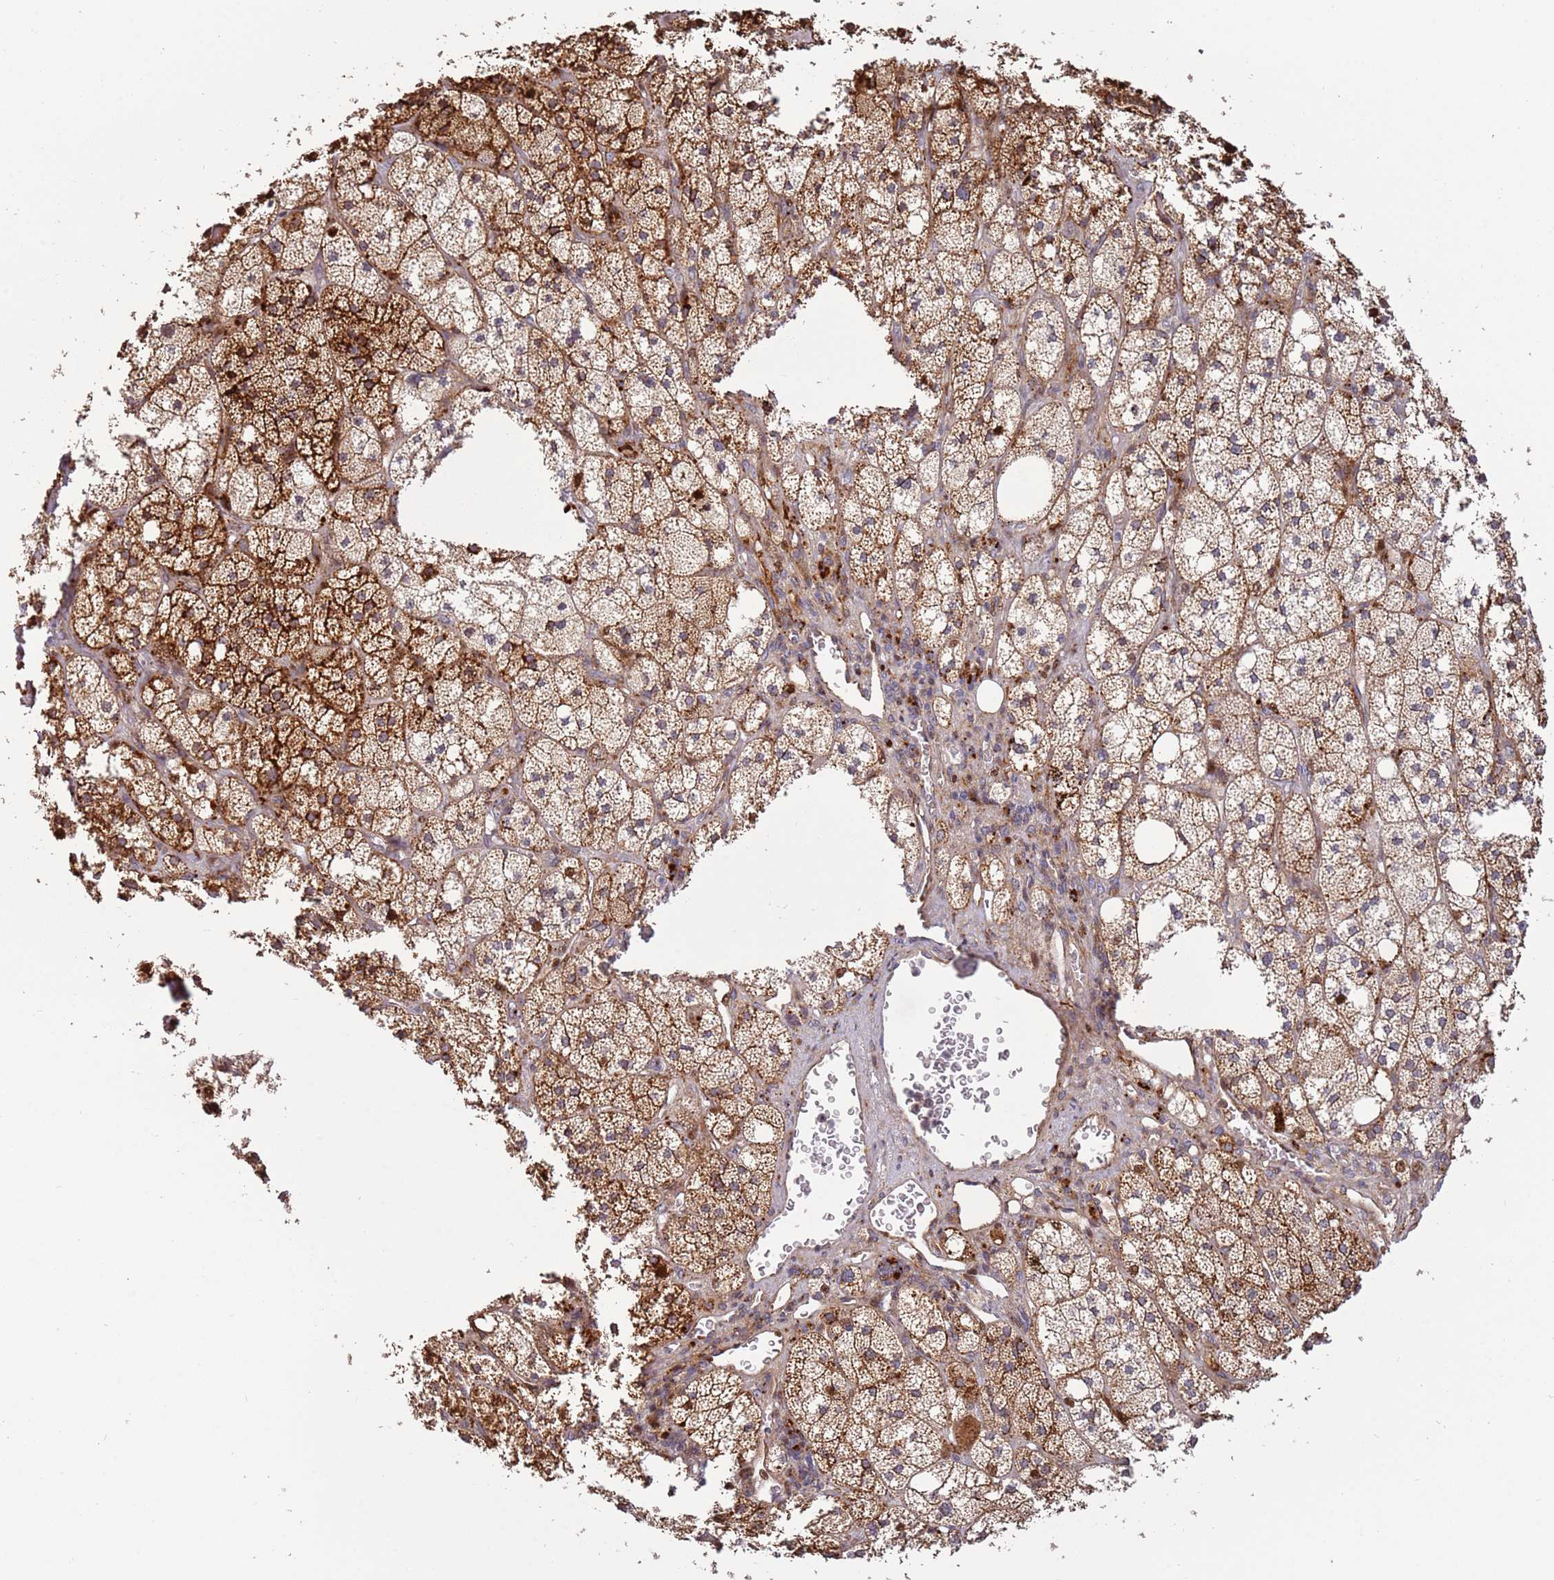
{"staining": {"intensity": "strong", "quantity": "25%-75%", "location": "cytoplasmic/membranous"}, "tissue": "adrenal gland", "cell_type": "Glandular cells", "image_type": "normal", "snomed": [{"axis": "morphology", "description": "Normal tissue, NOS"}, {"axis": "topography", "description": "Adrenal gland"}], "caption": "Immunohistochemistry of benign adrenal gland displays high levels of strong cytoplasmic/membranous expression in about 25%-75% of glandular cells.", "gene": "RHBDL1", "patient": {"sex": "male", "age": 61}}